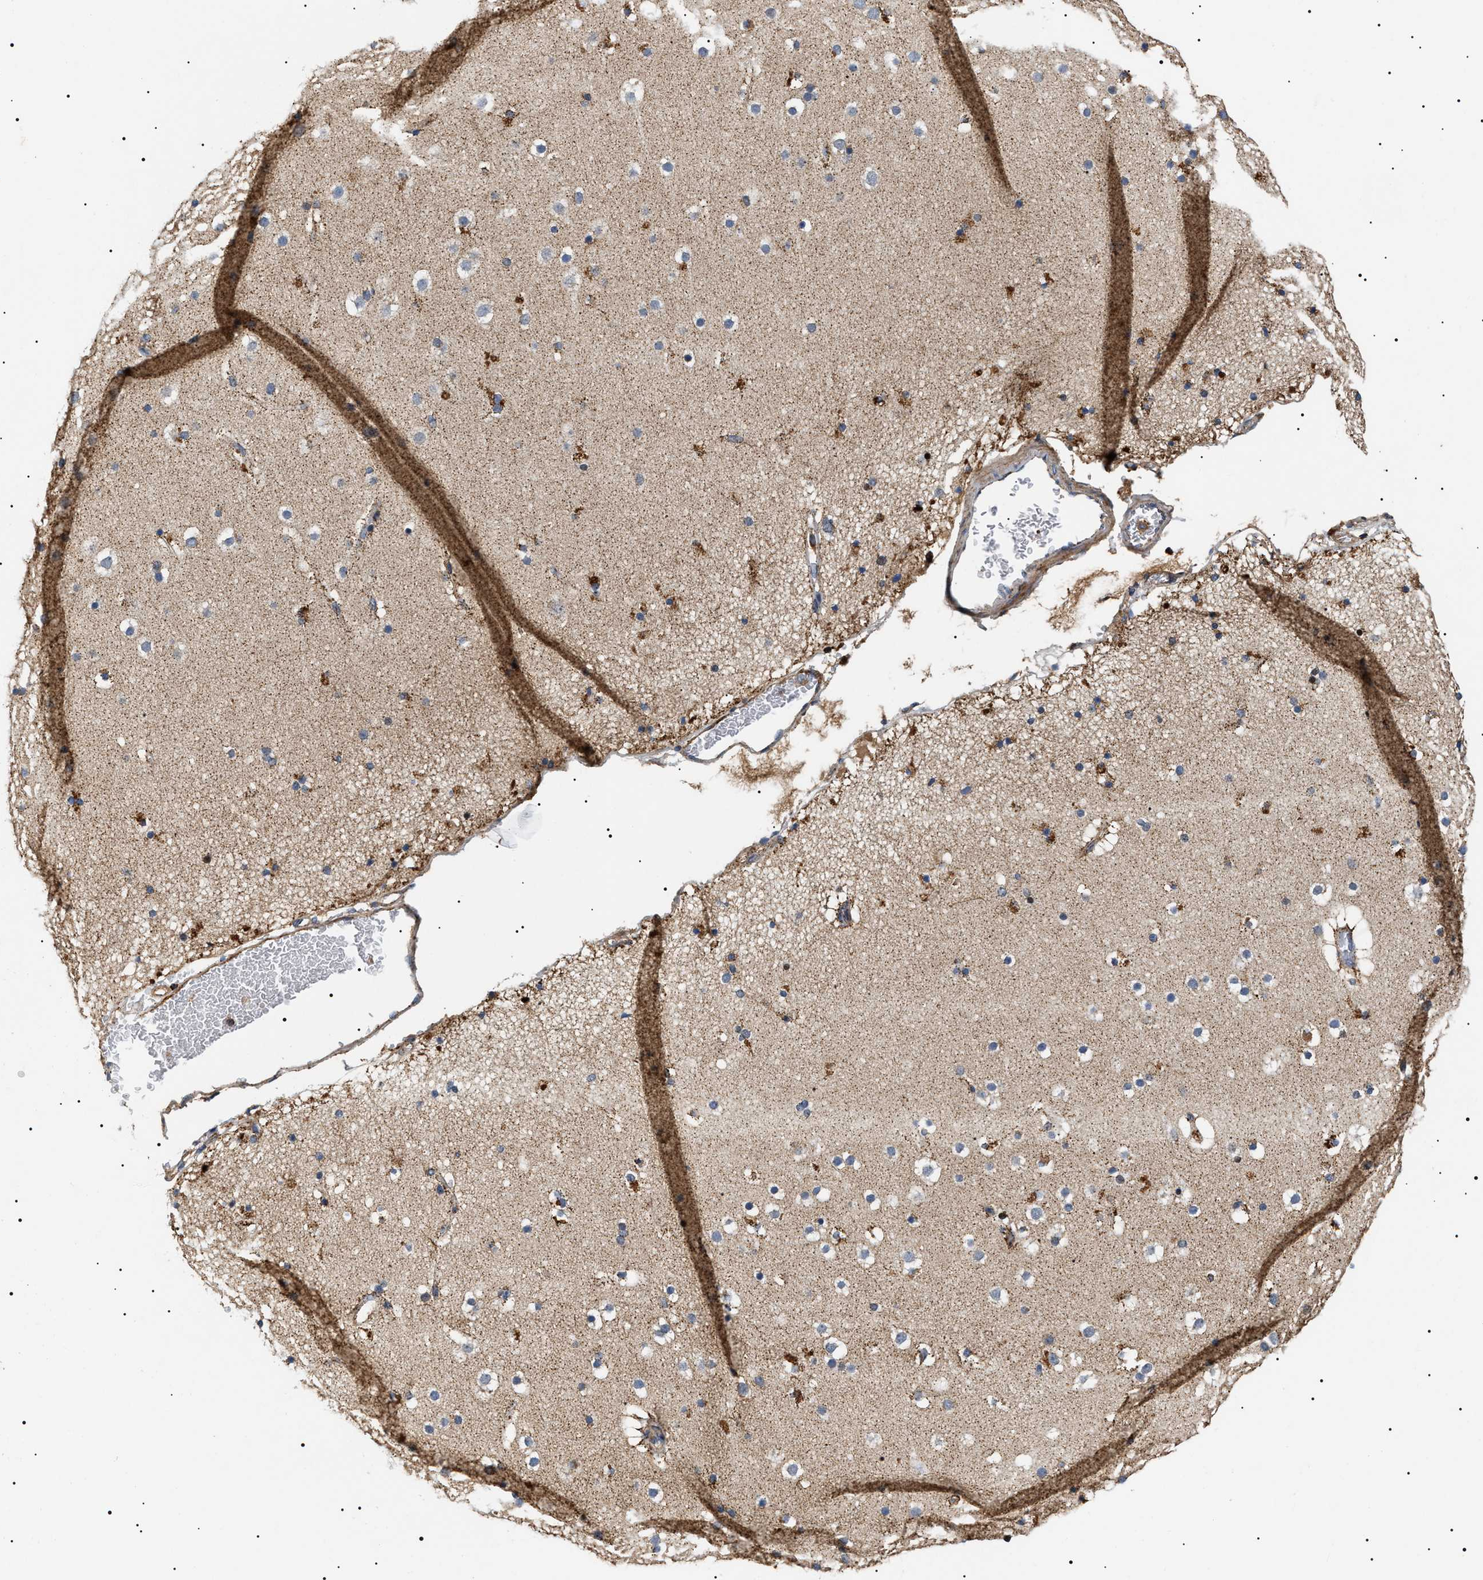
{"staining": {"intensity": "moderate", "quantity": ">75%", "location": "cytoplasmic/membranous"}, "tissue": "cerebral cortex", "cell_type": "Endothelial cells", "image_type": "normal", "snomed": [{"axis": "morphology", "description": "Normal tissue, NOS"}, {"axis": "topography", "description": "Cerebral cortex"}], "caption": "Immunohistochemistry of normal cerebral cortex shows medium levels of moderate cytoplasmic/membranous positivity in about >75% of endothelial cells. Immunohistochemistry (ihc) stains the protein in brown and the nuclei are stained blue.", "gene": "OXSM", "patient": {"sex": "male", "age": 57}}